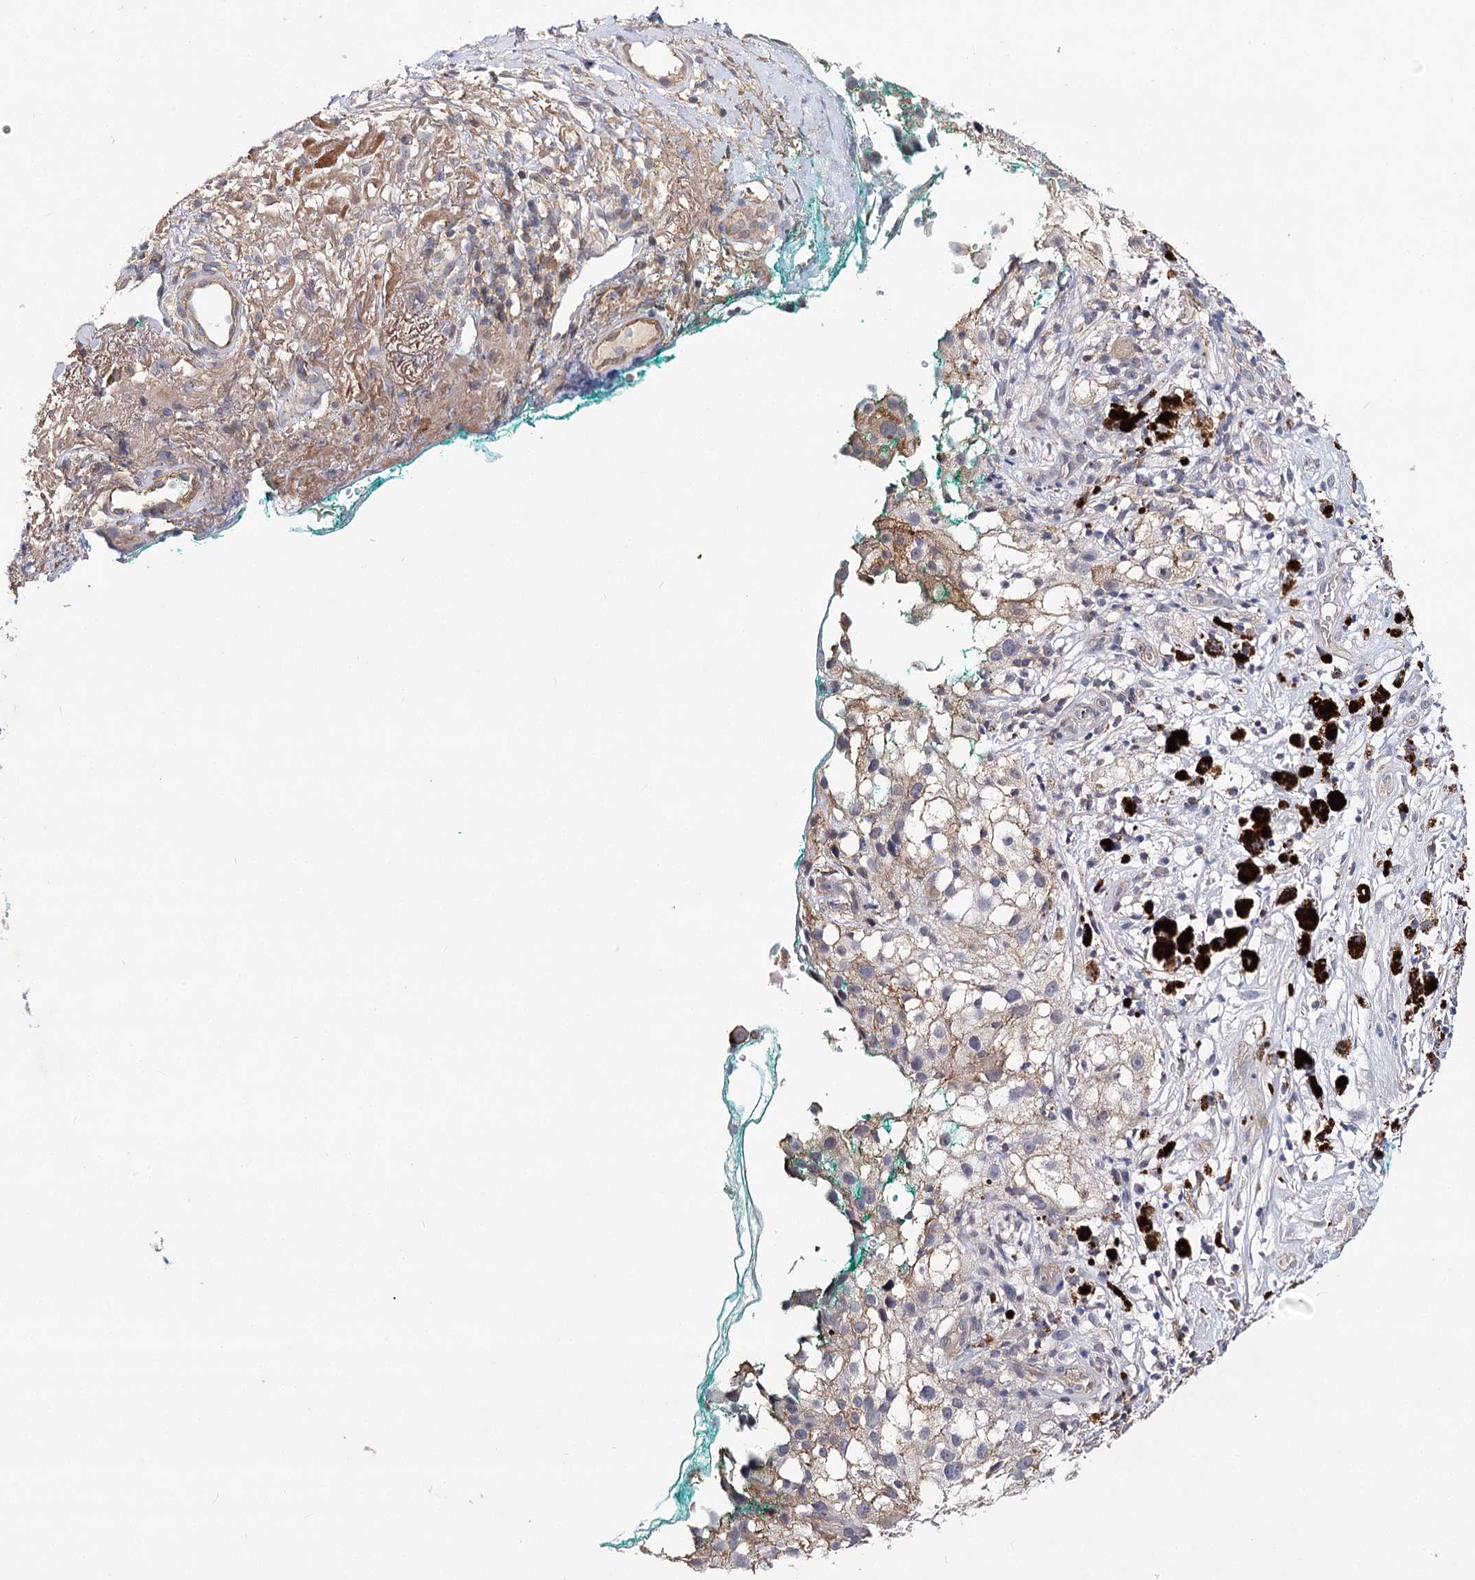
{"staining": {"intensity": "weak", "quantity": "<25%", "location": "cytoplasmic/membranous"}, "tissue": "melanoma", "cell_type": "Tumor cells", "image_type": "cancer", "snomed": [{"axis": "morphology", "description": "Necrosis, NOS"}, {"axis": "morphology", "description": "Malignant melanoma, NOS"}, {"axis": "topography", "description": "Skin"}], "caption": "Tumor cells show no significant protein expression in melanoma.", "gene": "TMEM218", "patient": {"sex": "female", "age": 87}}